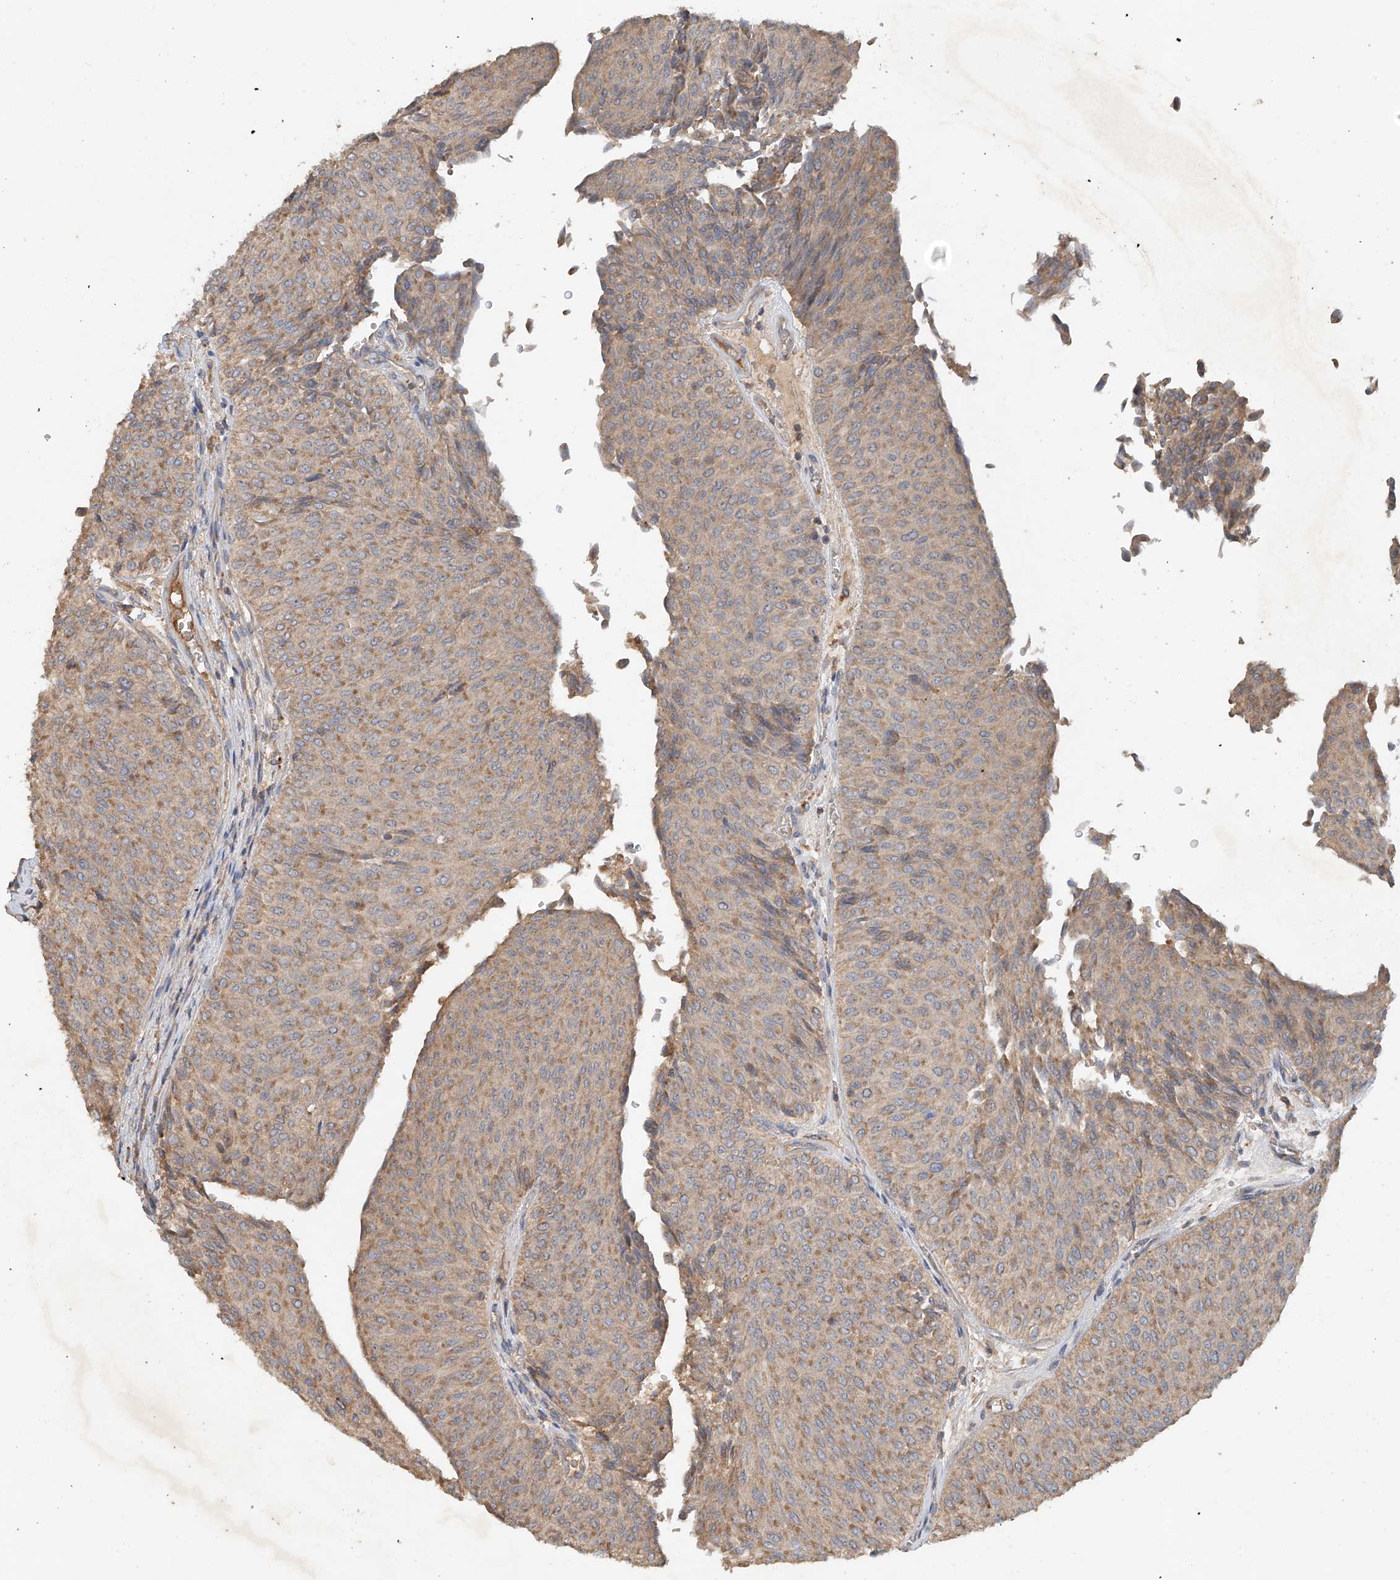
{"staining": {"intensity": "weak", "quantity": ">75%", "location": "cytoplasmic/membranous"}, "tissue": "urothelial cancer", "cell_type": "Tumor cells", "image_type": "cancer", "snomed": [{"axis": "morphology", "description": "Urothelial carcinoma, Low grade"}, {"axis": "topography", "description": "Urinary bladder"}], "caption": "A high-resolution micrograph shows IHC staining of urothelial cancer, which exhibits weak cytoplasmic/membranous staining in approximately >75% of tumor cells.", "gene": "GNB1L", "patient": {"sex": "male", "age": 78}}